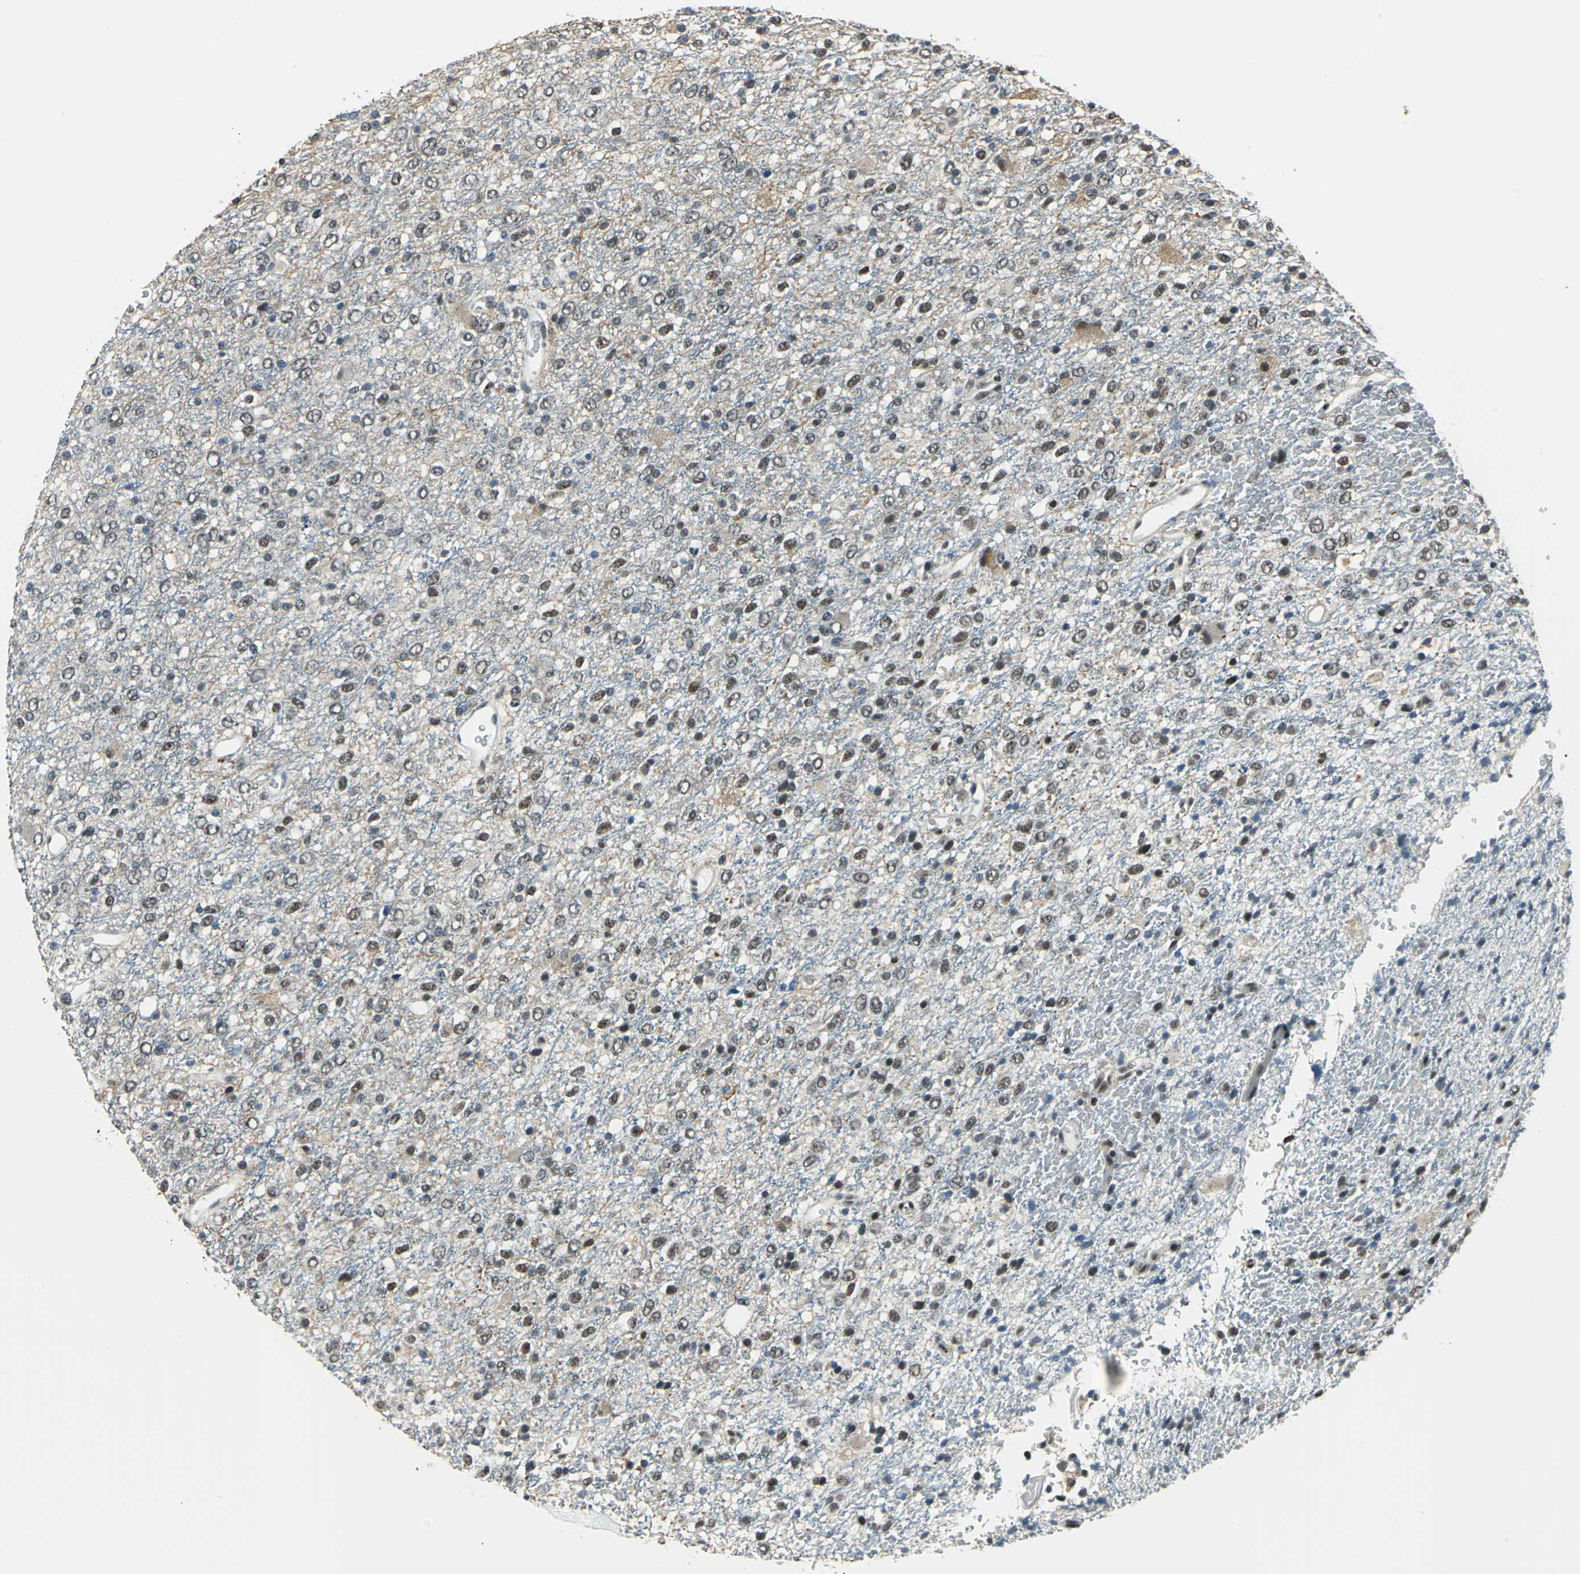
{"staining": {"intensity": "moderate", "quantity": "25%-75%", "location": "nuclear"}, "tissue": "glioma", "cell_type": "Tumor cells", "image_type": "cancer", "snomed": [{"axis": "morphology", "description": "Glioma, malignant, High grade"}, {"axis": "topography", "description": "pancreas cauda"}], "caption": "The image reveals immunohistochemical staining of malignant high-grade glioma. There is moderate nuclear expression is seen in approximately 25%-75% of tumor cells.", "gene": "RBM14", "patient": {"sex": "male", "age": 60}}